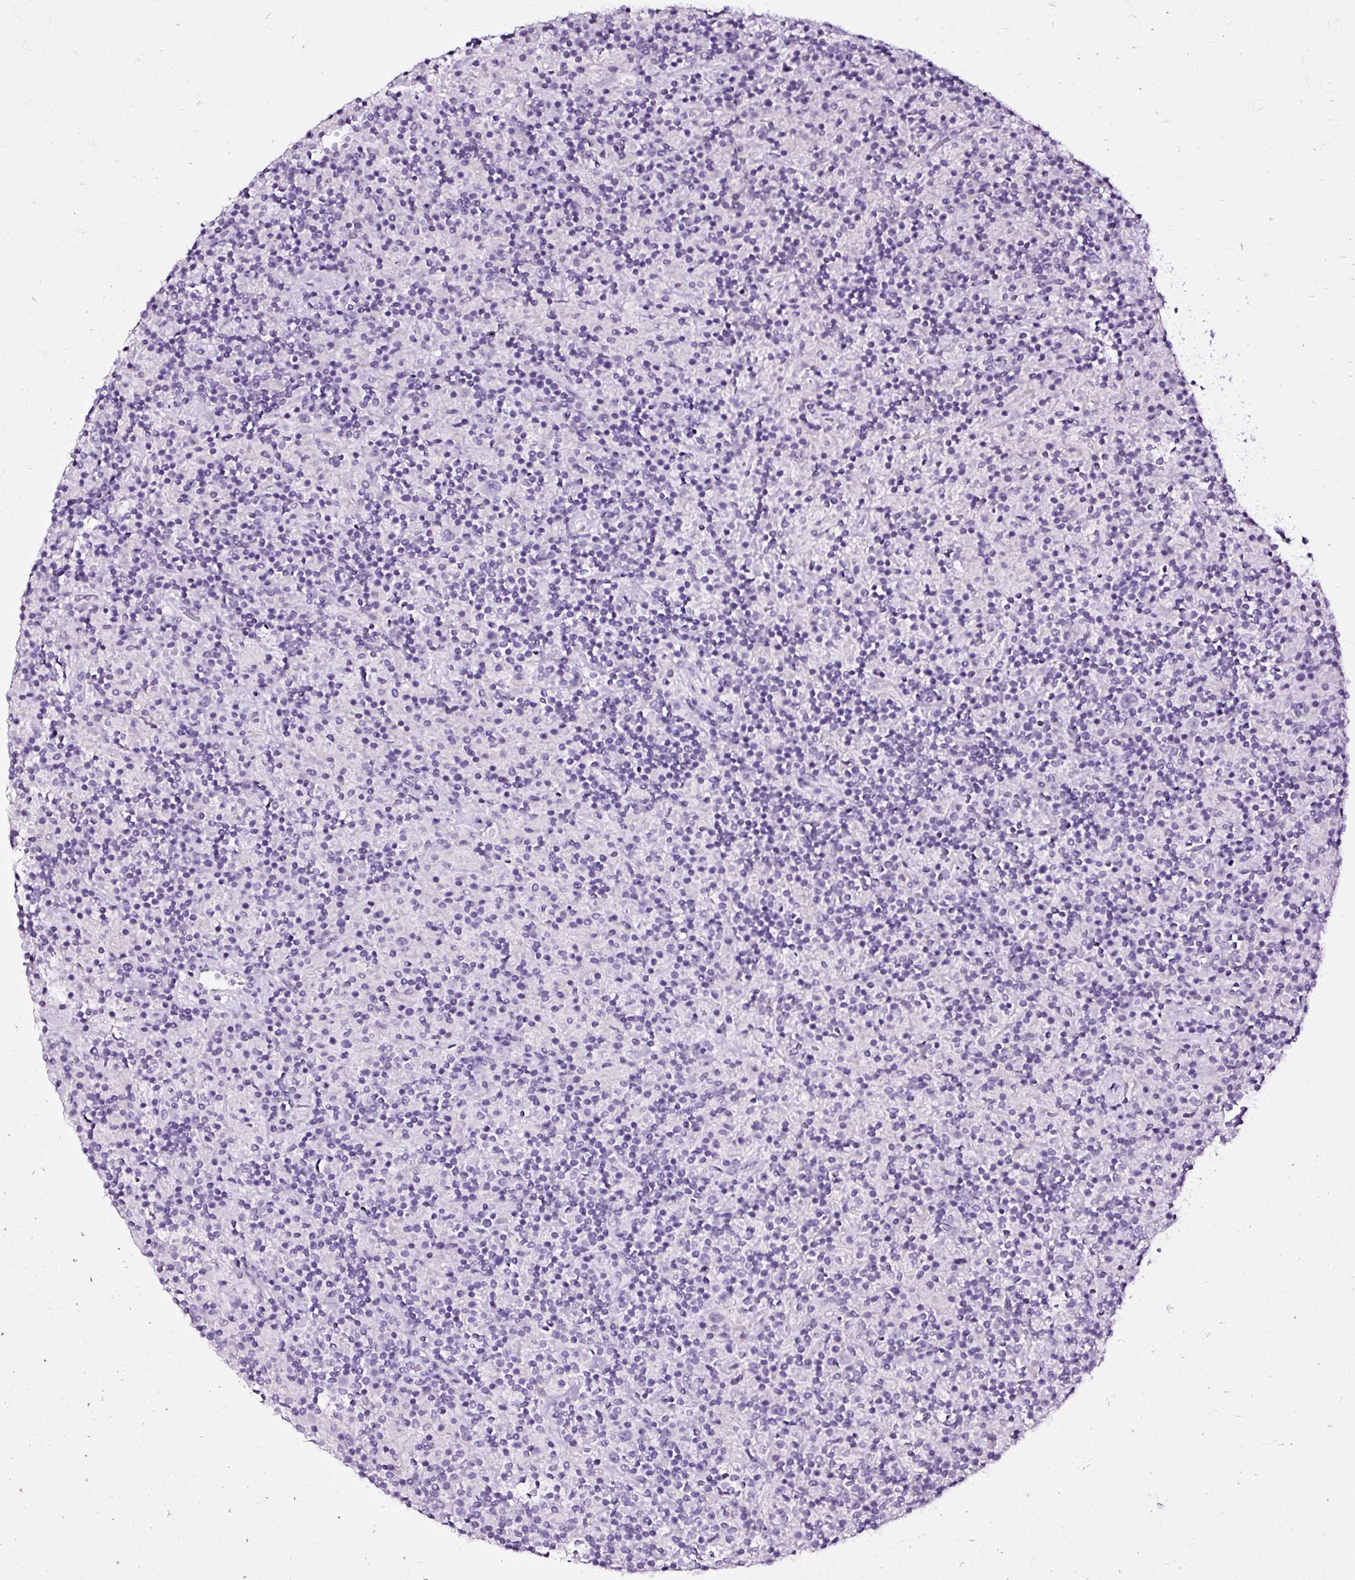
{"staining": {"intensity": "negative", "quantity": "none", "location": "none"}, "tissue": "lymphoma", "cell_type": "Tumor cells", "image_type": "cancer", "snomed": [{"axis": "morphology", "description": "Hodgkin's disease, NOS"}, {"axis": "topography", "description": "Lymph node"}], "caption": "There is no significant positivity in tumor cells of lymphoma.", "gene": "ATP2A1", "patient": {"sex": "male", "age": 70}}